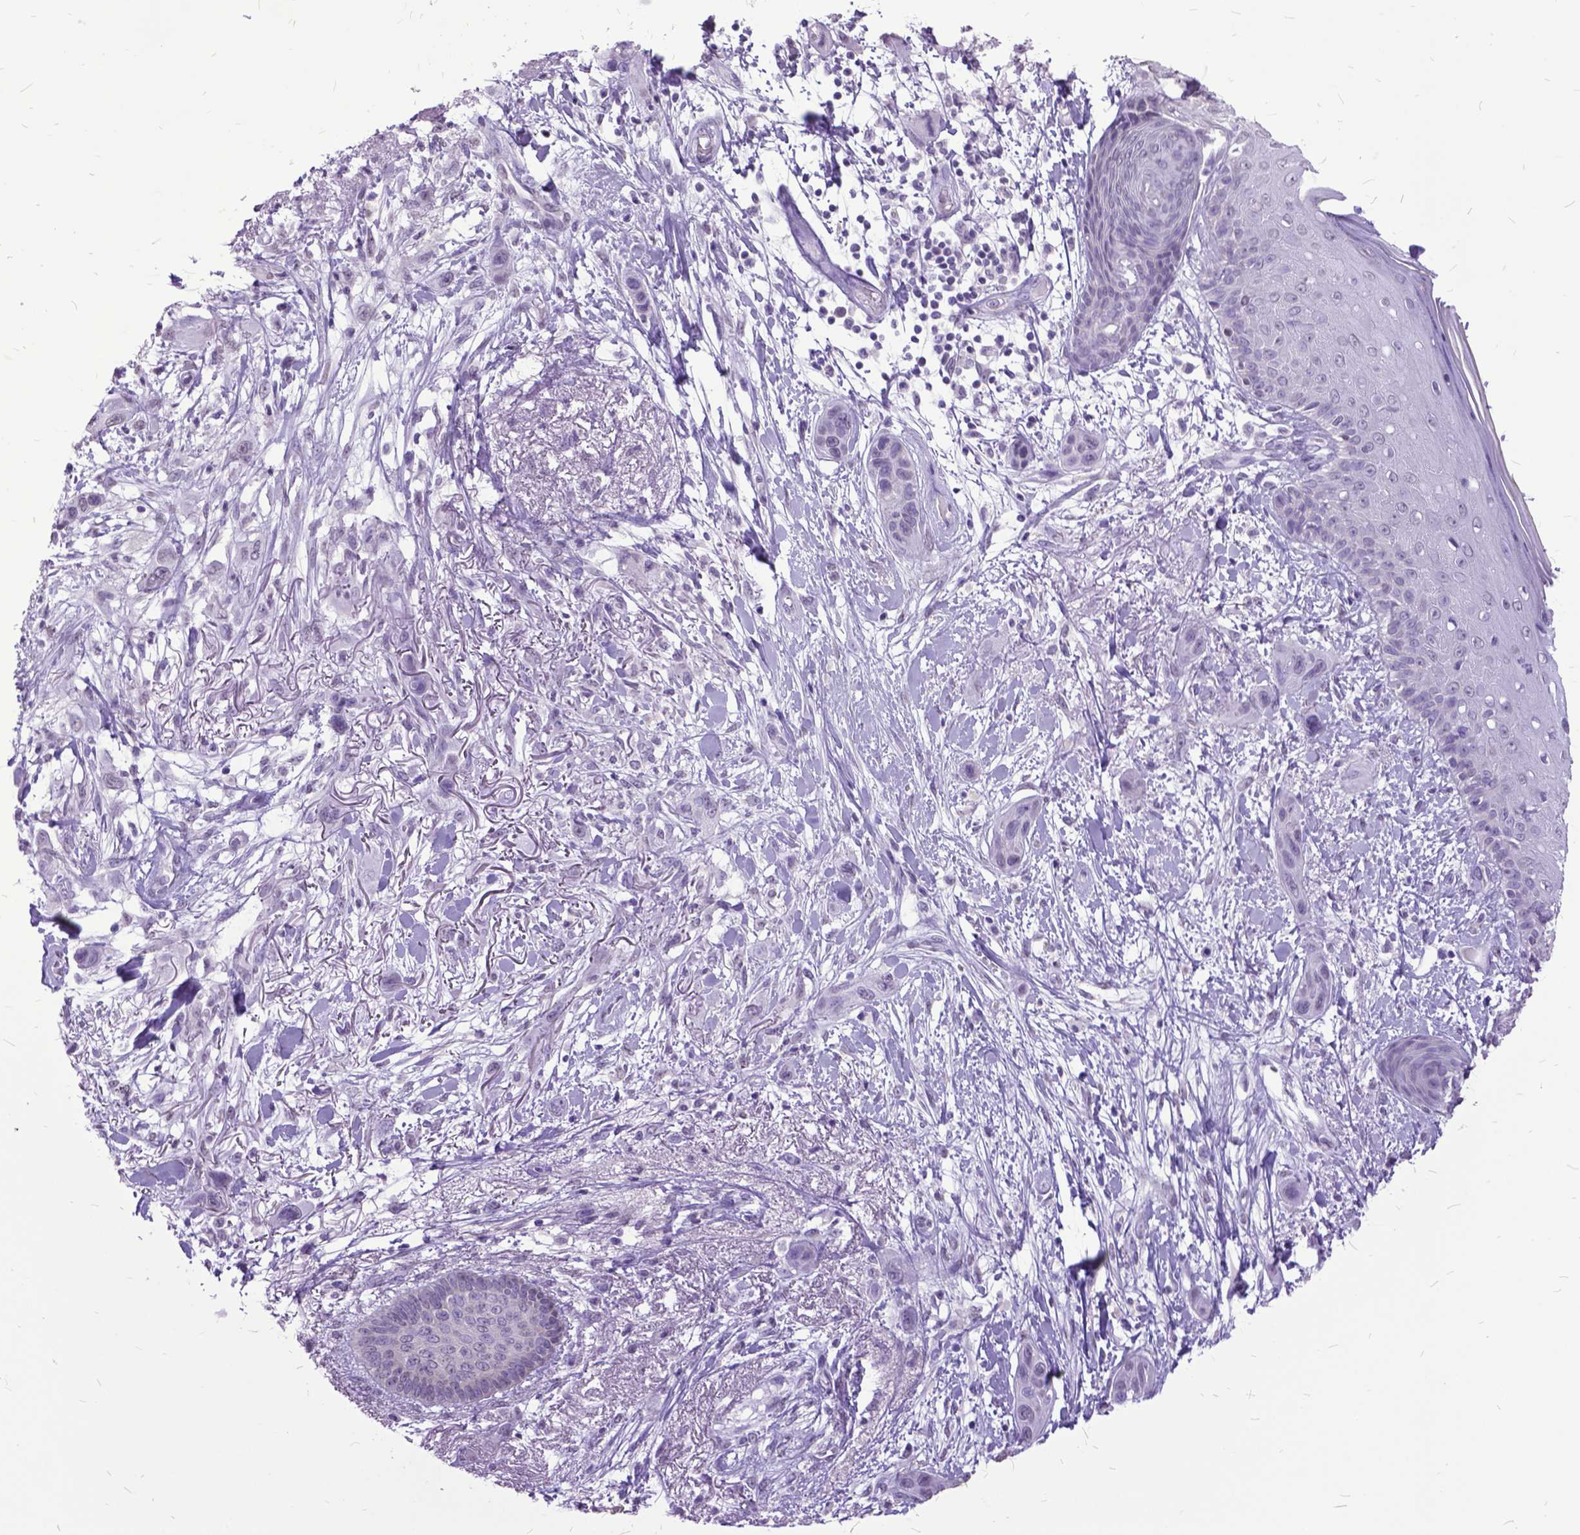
{"staining": {"intensity": "negative", "quantity": "none", "location": "none"}, "tissue": "skin cancer", "cell_type": "Tumor cells", "image_type": "cancer", "snomed": [{"axis": "morphology", "description": "Squamous cell carcinoma, NOS"}, {"axis": "topography", "description": "Skin"}], "caption": "Protein analysis of skin squamous cell carcinoma exhibits no significant positivity in tumor cells. The staining is performed using DAB brown chromogen with nuclei counter-stained in using hematoxylin.", "gene": "MARCHF10", "patient": {"sex": "male", "age": 79}}